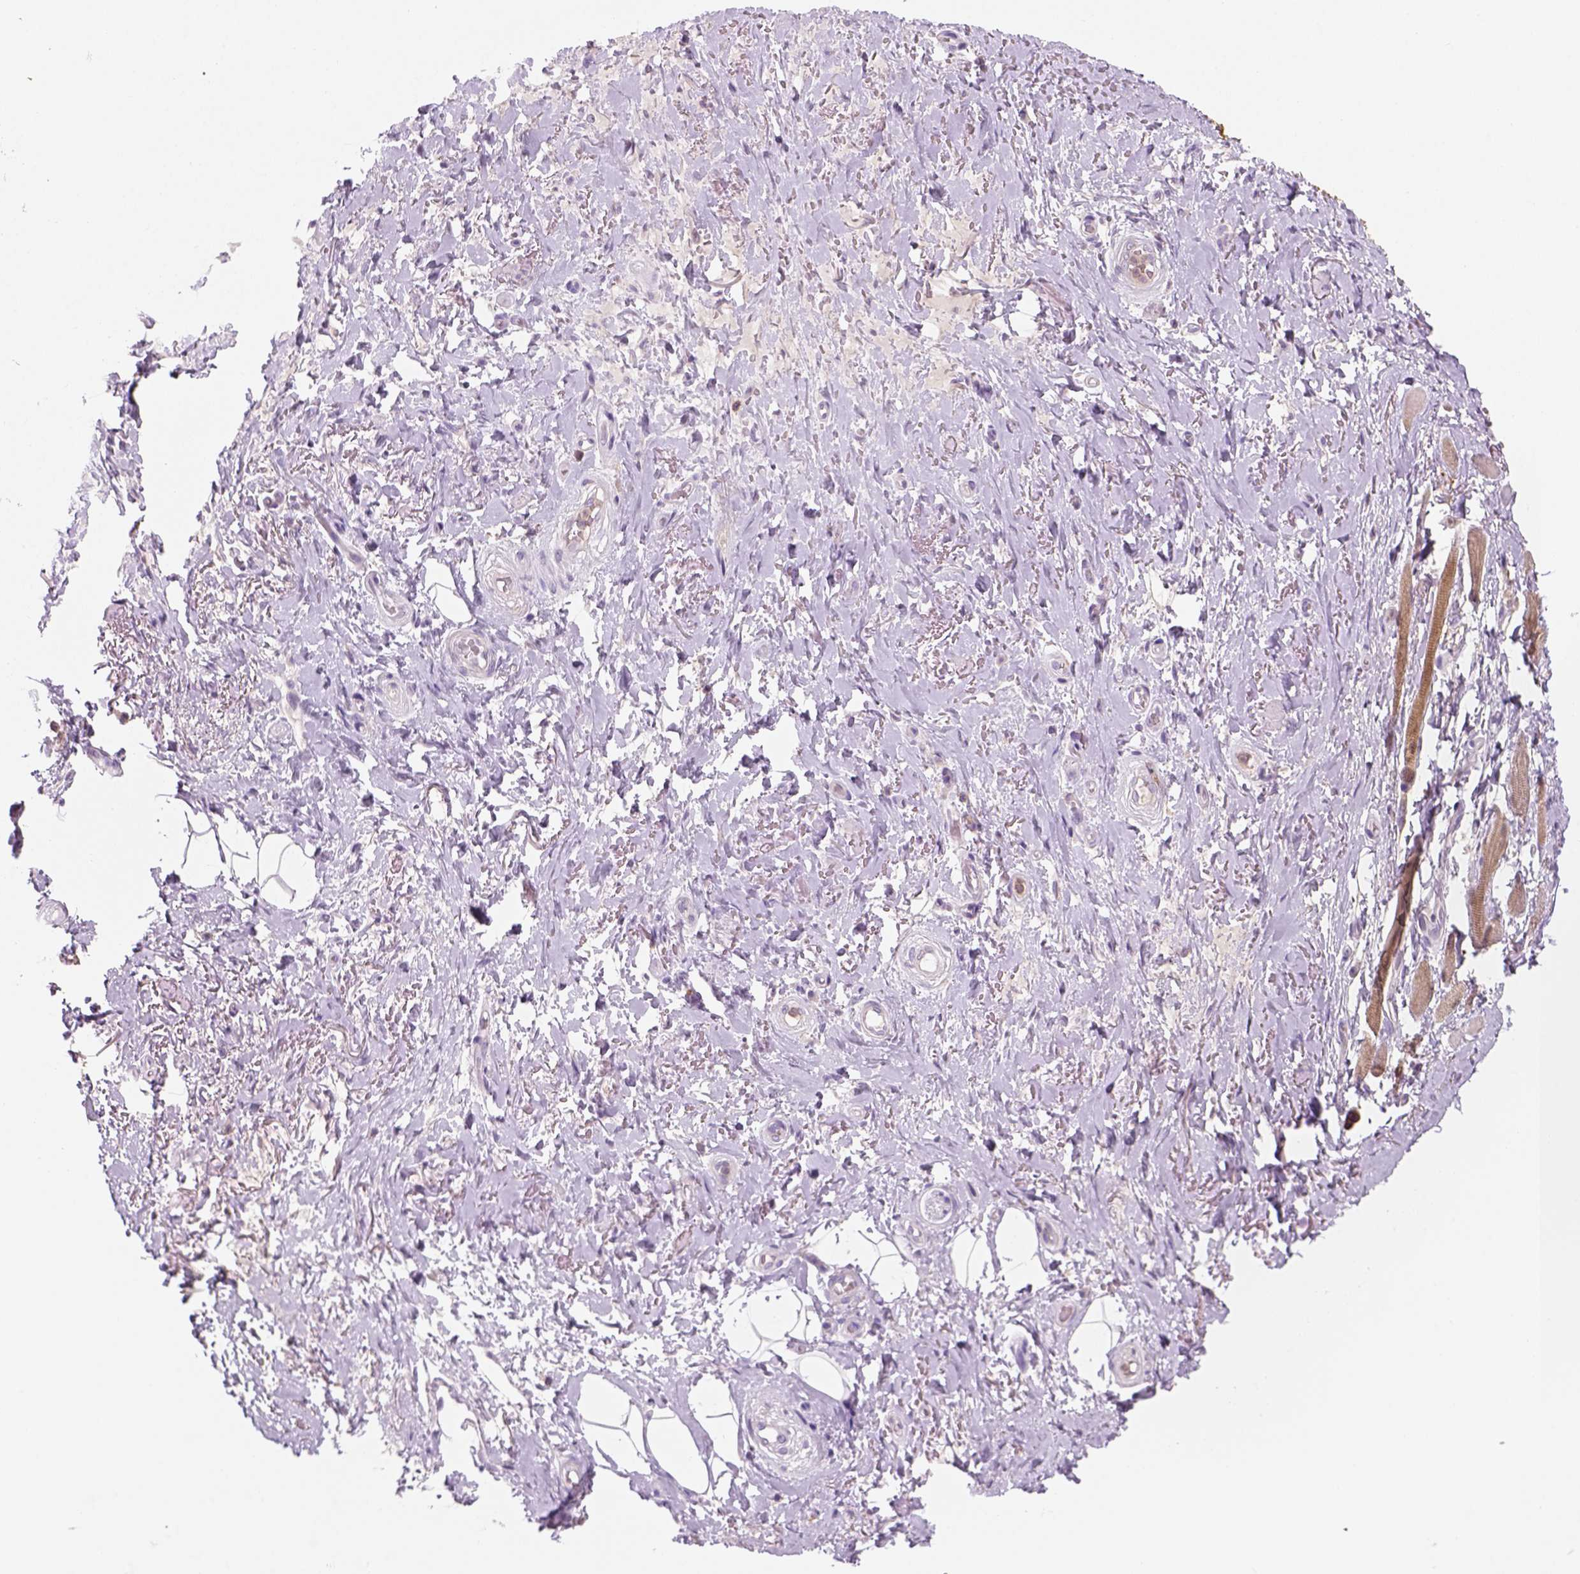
{"staining": {"intensity": "negative", "quantity": "none", "location": "none"}, "tissue": "adipose tissue", "cell_type": "Adipocytes", "image_type": "normal", "snomed": [{"axis": "morphology", "description": "Normal tissue, NOS"}, {"axis": "topography", "description": "Anal"}, {"axis": "topography", "description": "Peripheral nerve tissue"}], "caption": "Immunohistochemical staining of normal human adipose tissue shows no significant positivity in adipocytes. (Immunohistochemistry (ihc), brightfield microscopy, high magnification).", "gene": "GOT1", "patient": {"sex": "male", "age": 53}}